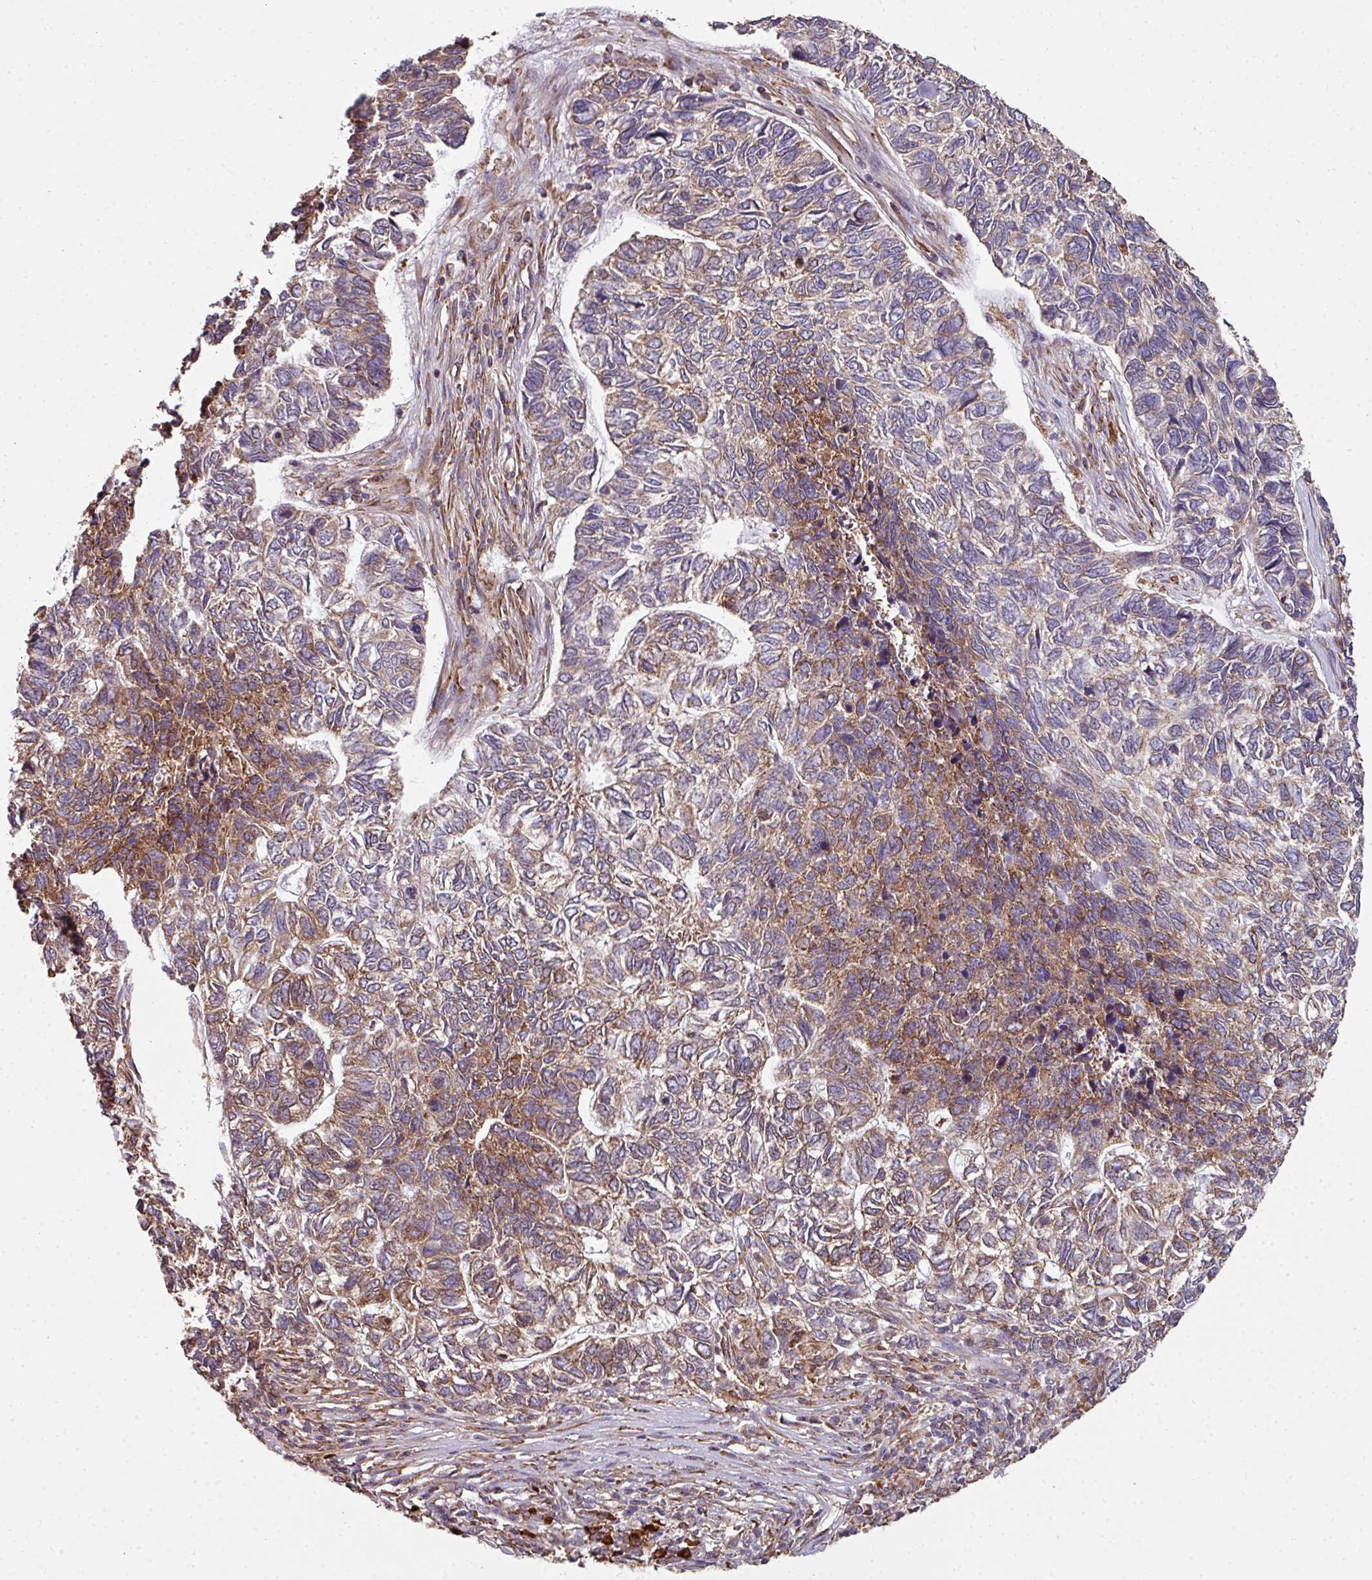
{"staining": {"intensity": "moderate", "quantity": "25%-75%", "location": "cytoplasmic/membranous"}, "tissue": "skin cancer", "cell_type": "Tumor cells", "image_type": "cancer", "snomed": [{"axis": "morphology", "description": "Basal cell carcinoma"}, {"axis": "topography", "description": "Skin"}], "caption": "Skin basal cell carcinoma stained for a protein (brown) reveals moderate cytoplasmic/membranous positive expression in approximately 25%-75% of tumor cells.", "gene": "FAT4", "patient": {"sex": "female", "age": 65}}